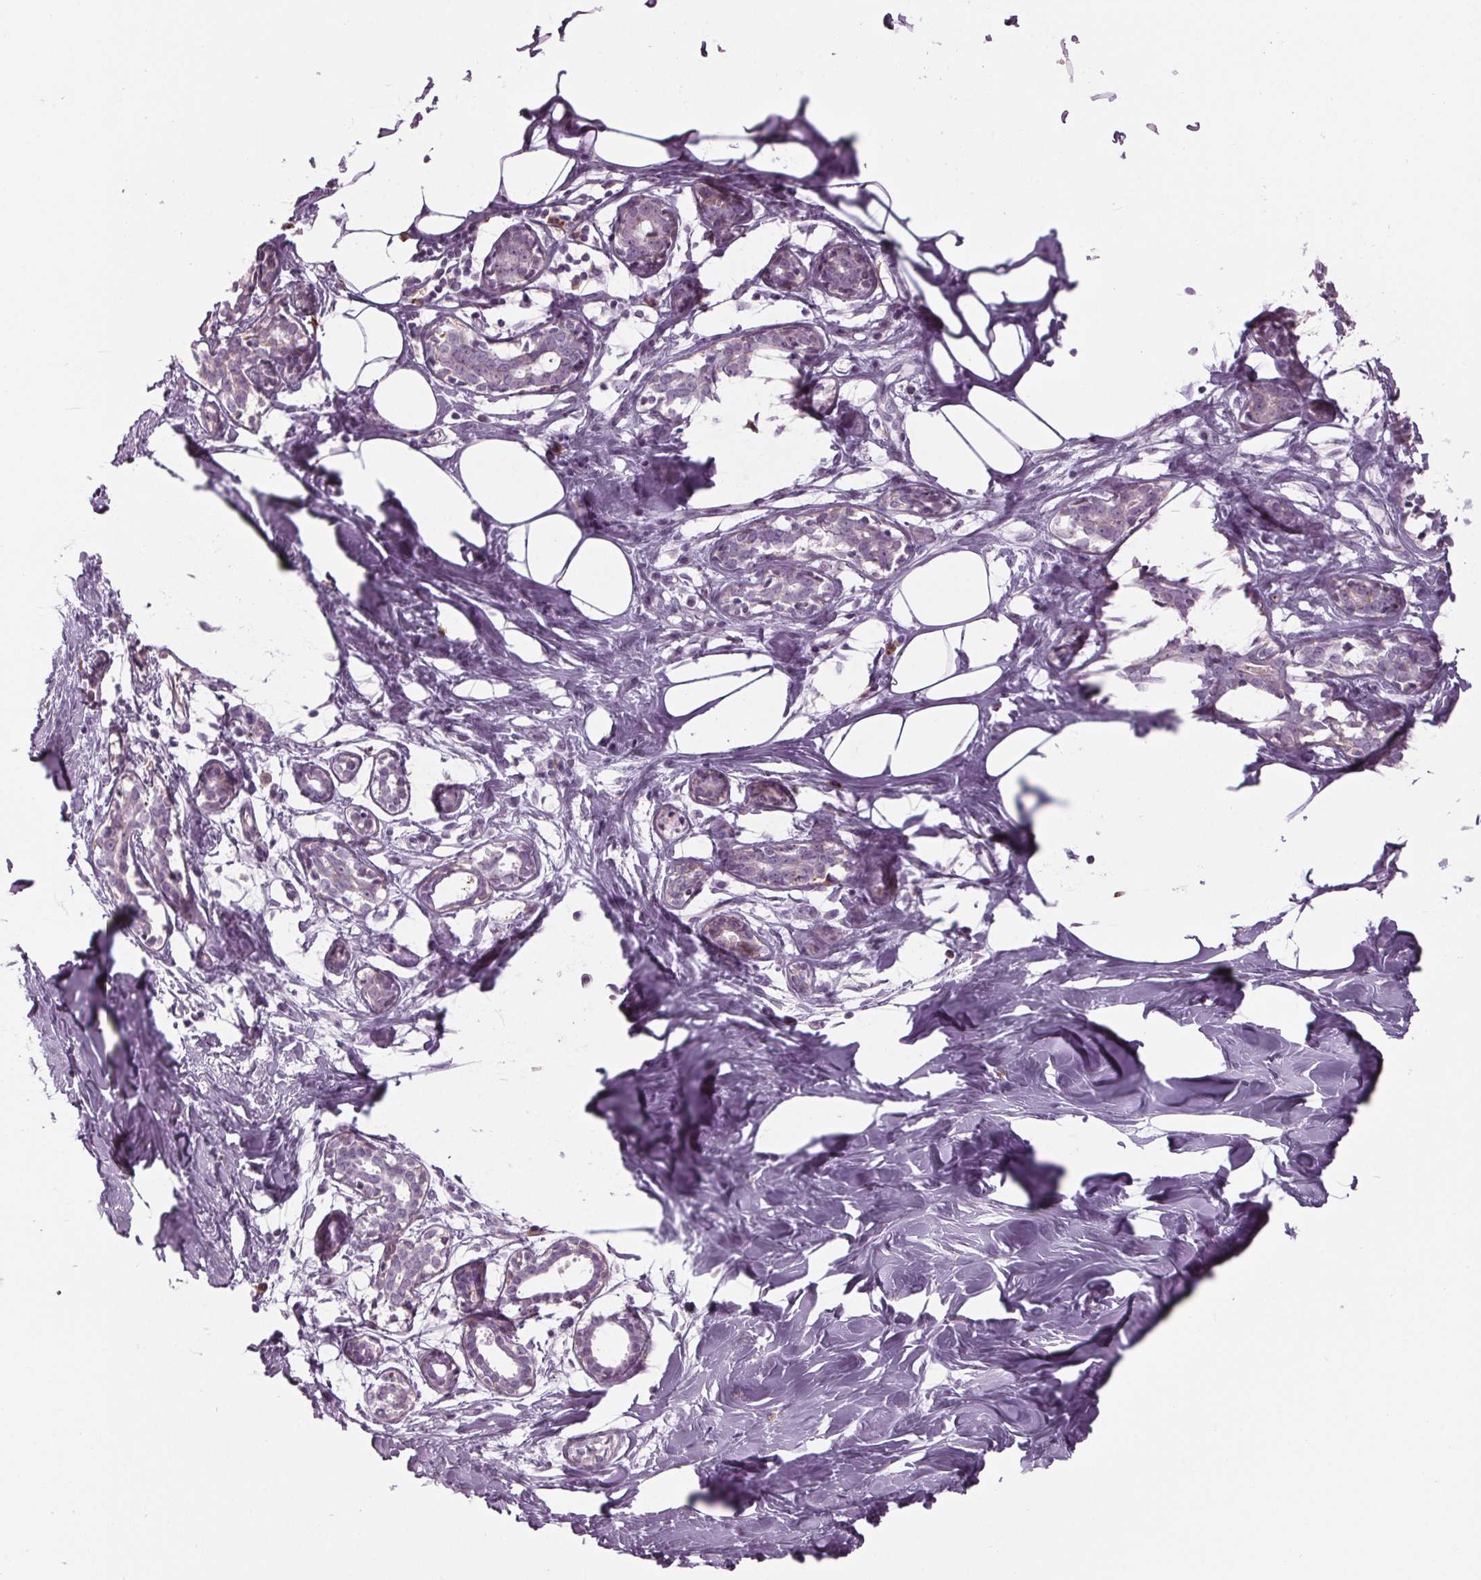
{"staining": {"intensity": "weak", "quantity": "25%-75%", "location": "cytoplasmic/membranous"}, "tissue": "breast", "cell_type": "Adipocytes", "image_type": "normal", "snomed": [{"axis": "morphology", "description": "Normal tissue, NOS"}, {"axis": "topography", "description": "Breast"}], "caption": "Protein expression analysis of unremarkable breast demonstrates weak cytoplasmic/membranous expression in approximately 25%-75% of adipocytes. The staining is performed using DAB brown chromogen to label protein expression. The nuclei are counter-stained blue using hematoxylin.", "gene": "CYP3A43", "patient": {"sex": "female", "age": 27}}